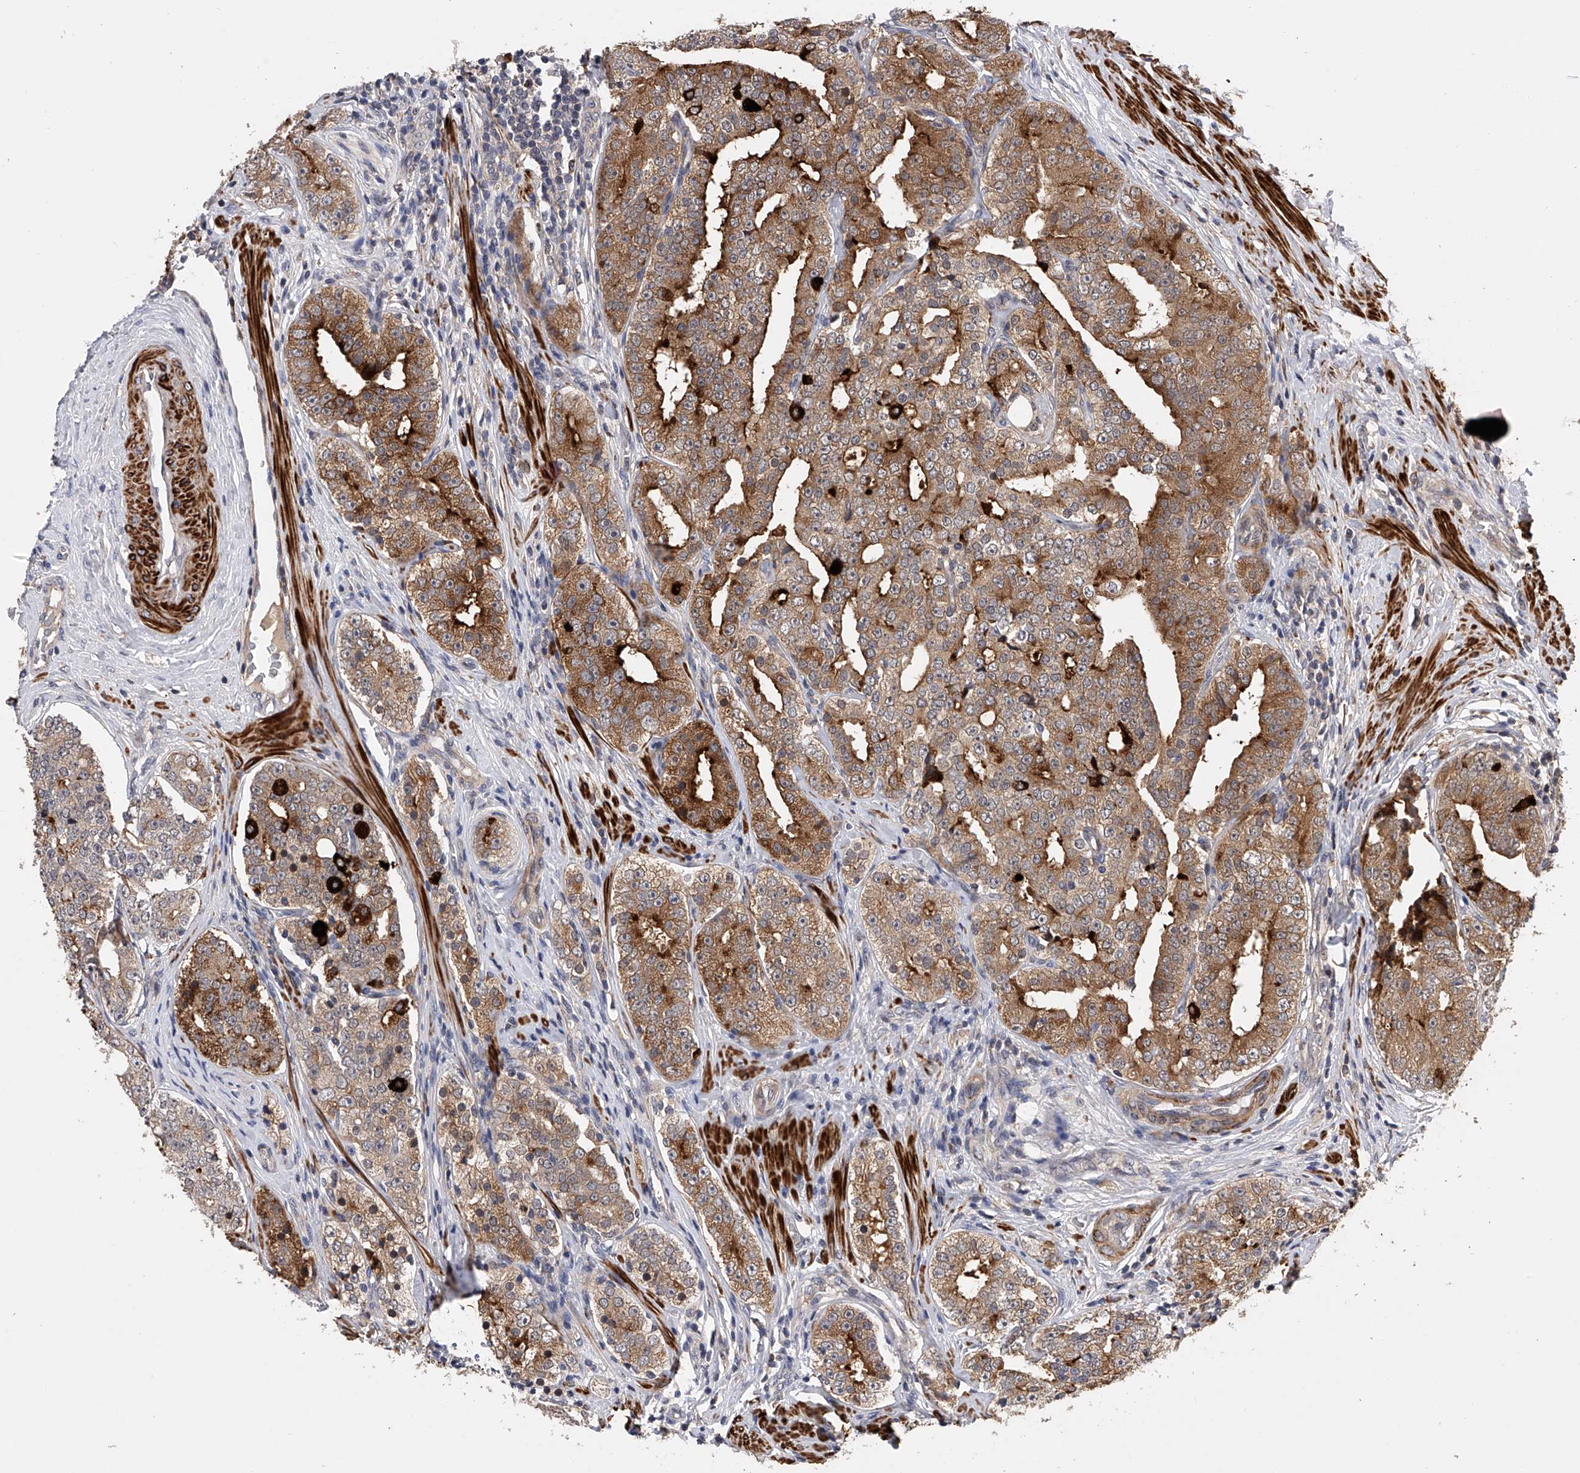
{"staining": {"intensity": "strong", "quantity": ">75%", "location": "cytoplasmic/membranous"}, "tissue": "prostate cancer", "cell_type": "Tumor cells", "image_type": "cancer", "snomed": [{"axis": "morphology", "description": "Adenocarcinoma, High grade"}, {"axis": "topography", "description": "Prostate"}], "caption": "Immunohistochemical staining of prostate high-grade adenocarcinoma exhibits strong cytoplasmic/membranous protein expression in approximately >75% of tumor cells. (Stains: DAB (3,3'-diaminobenzidine) in brown, nuclei in blue, Microscopy: brightfield microscopy at high magnification).", "gene": "SPOCK1", "patient": {"sex": "male", "age": 56}}